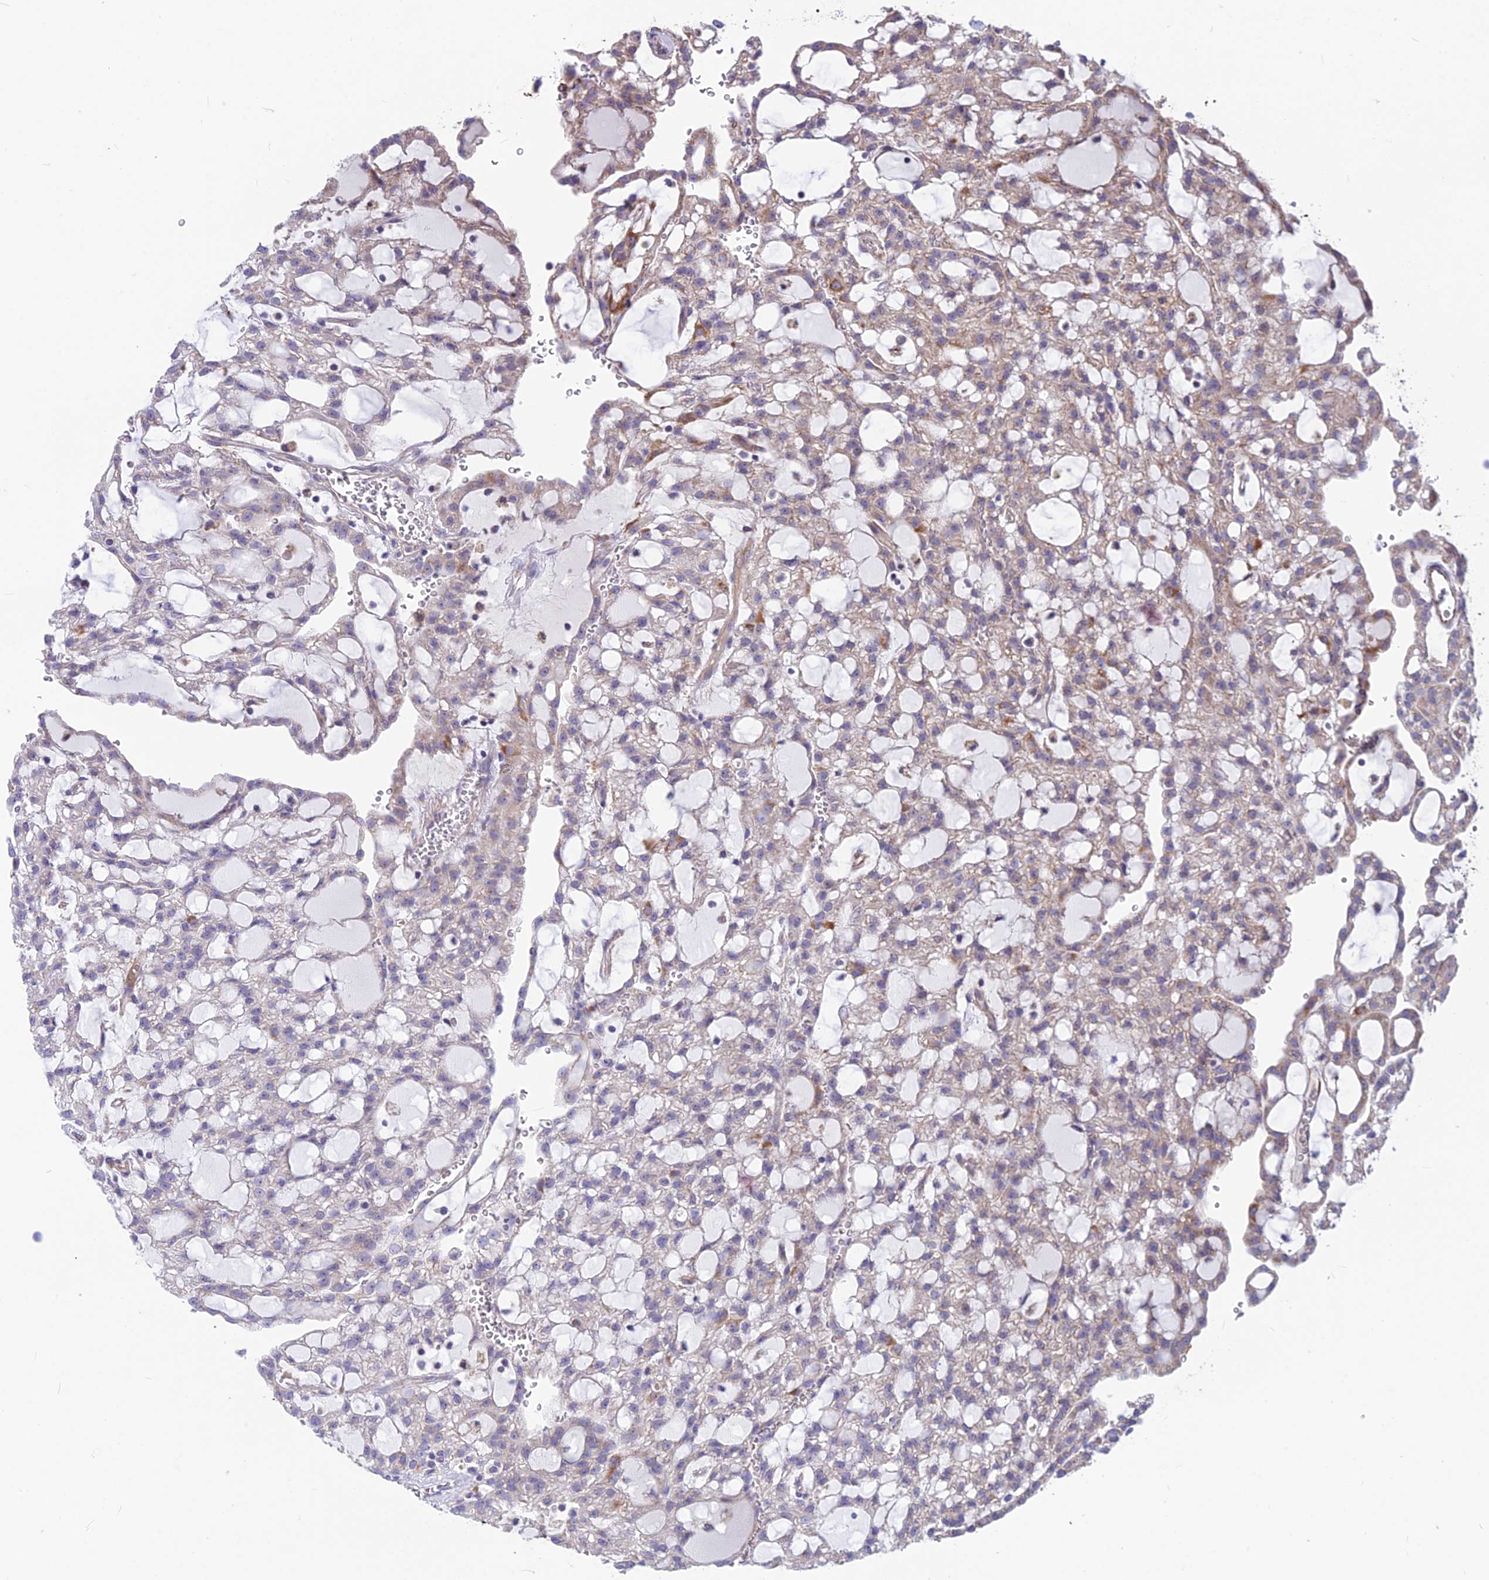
{"staining": {"intensity": "weak", "quantity": "25%-75%", "location": "cytoplasmic/membranous"}, "tissue": "renal cancer", "cell_type": "Tumor cells", "image_type": "cancer", "snomed": [{"axis": "morphology", "description": "Adenocarcinoma, NOS"}, {"axis": "topography", "description": "Kidney"}], "caption": "Protein staining of renal cancer tissue exhibits weak cytoplasmic/membranous staining in approximately 25%-75% of tumor cells. The staining was performed using DAB to visualize the protein expression in brown, while the nuclei were stained in blue with hematoxylin (Magnification: 20x).", "gene": "PLAC9", "patient": {"sex": "male", "age": 63}}